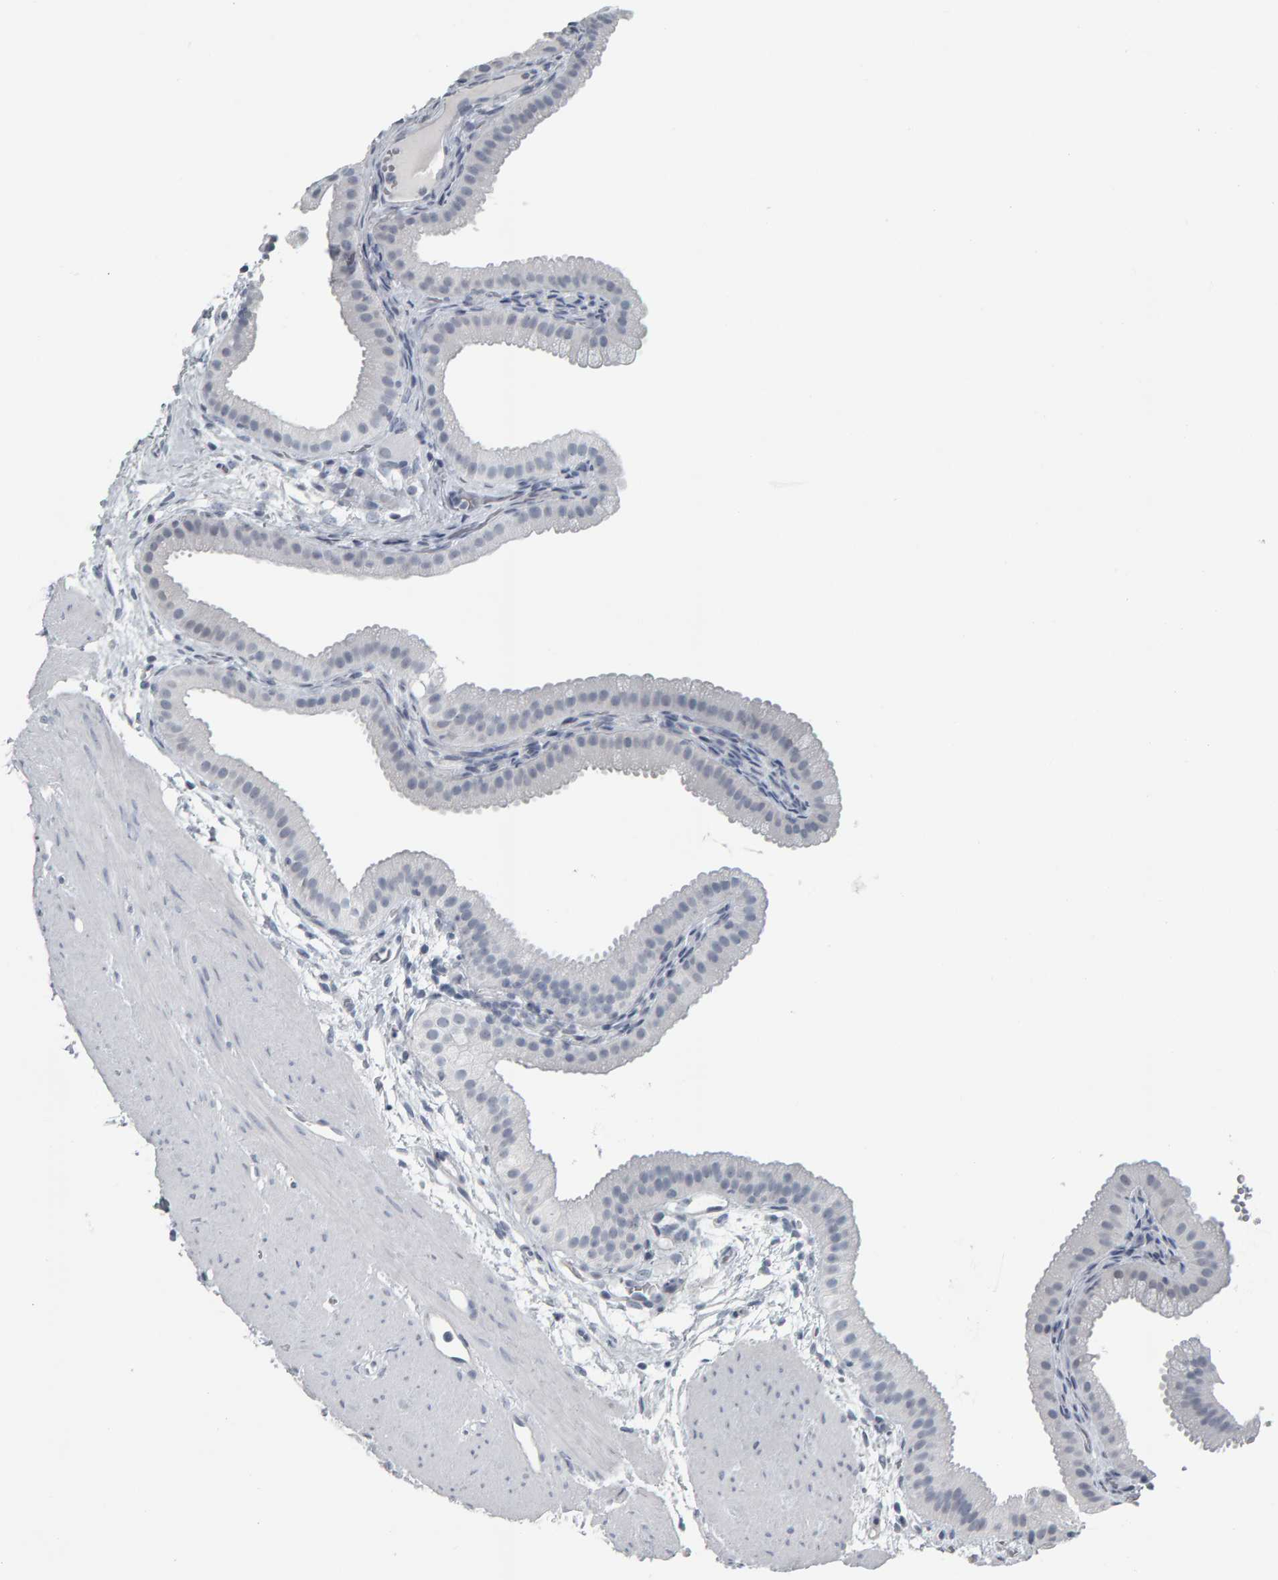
{"staining": {"intensity": "negative", "quantity": "none", "location": "none"}, "tissue": "gallbladder", "cell_type": "Glandular cells", "image_type": "normal", "snomed": [{"axis": "morphology", "description": "Normal tissue, NOS"}, {"axis": "topography", "description": "Gallbladder"}], "caption": "This is a image of IHC staining of unremarkable gallbladder, which shows no staining in glandular cells. Brightfield microscopy of immunohistochemistry stained with DAB (brown) and hematoxylin (blue), captured at high magnification.", "gene": "PYY", "patient": {"sex": "female", "age": 64}}